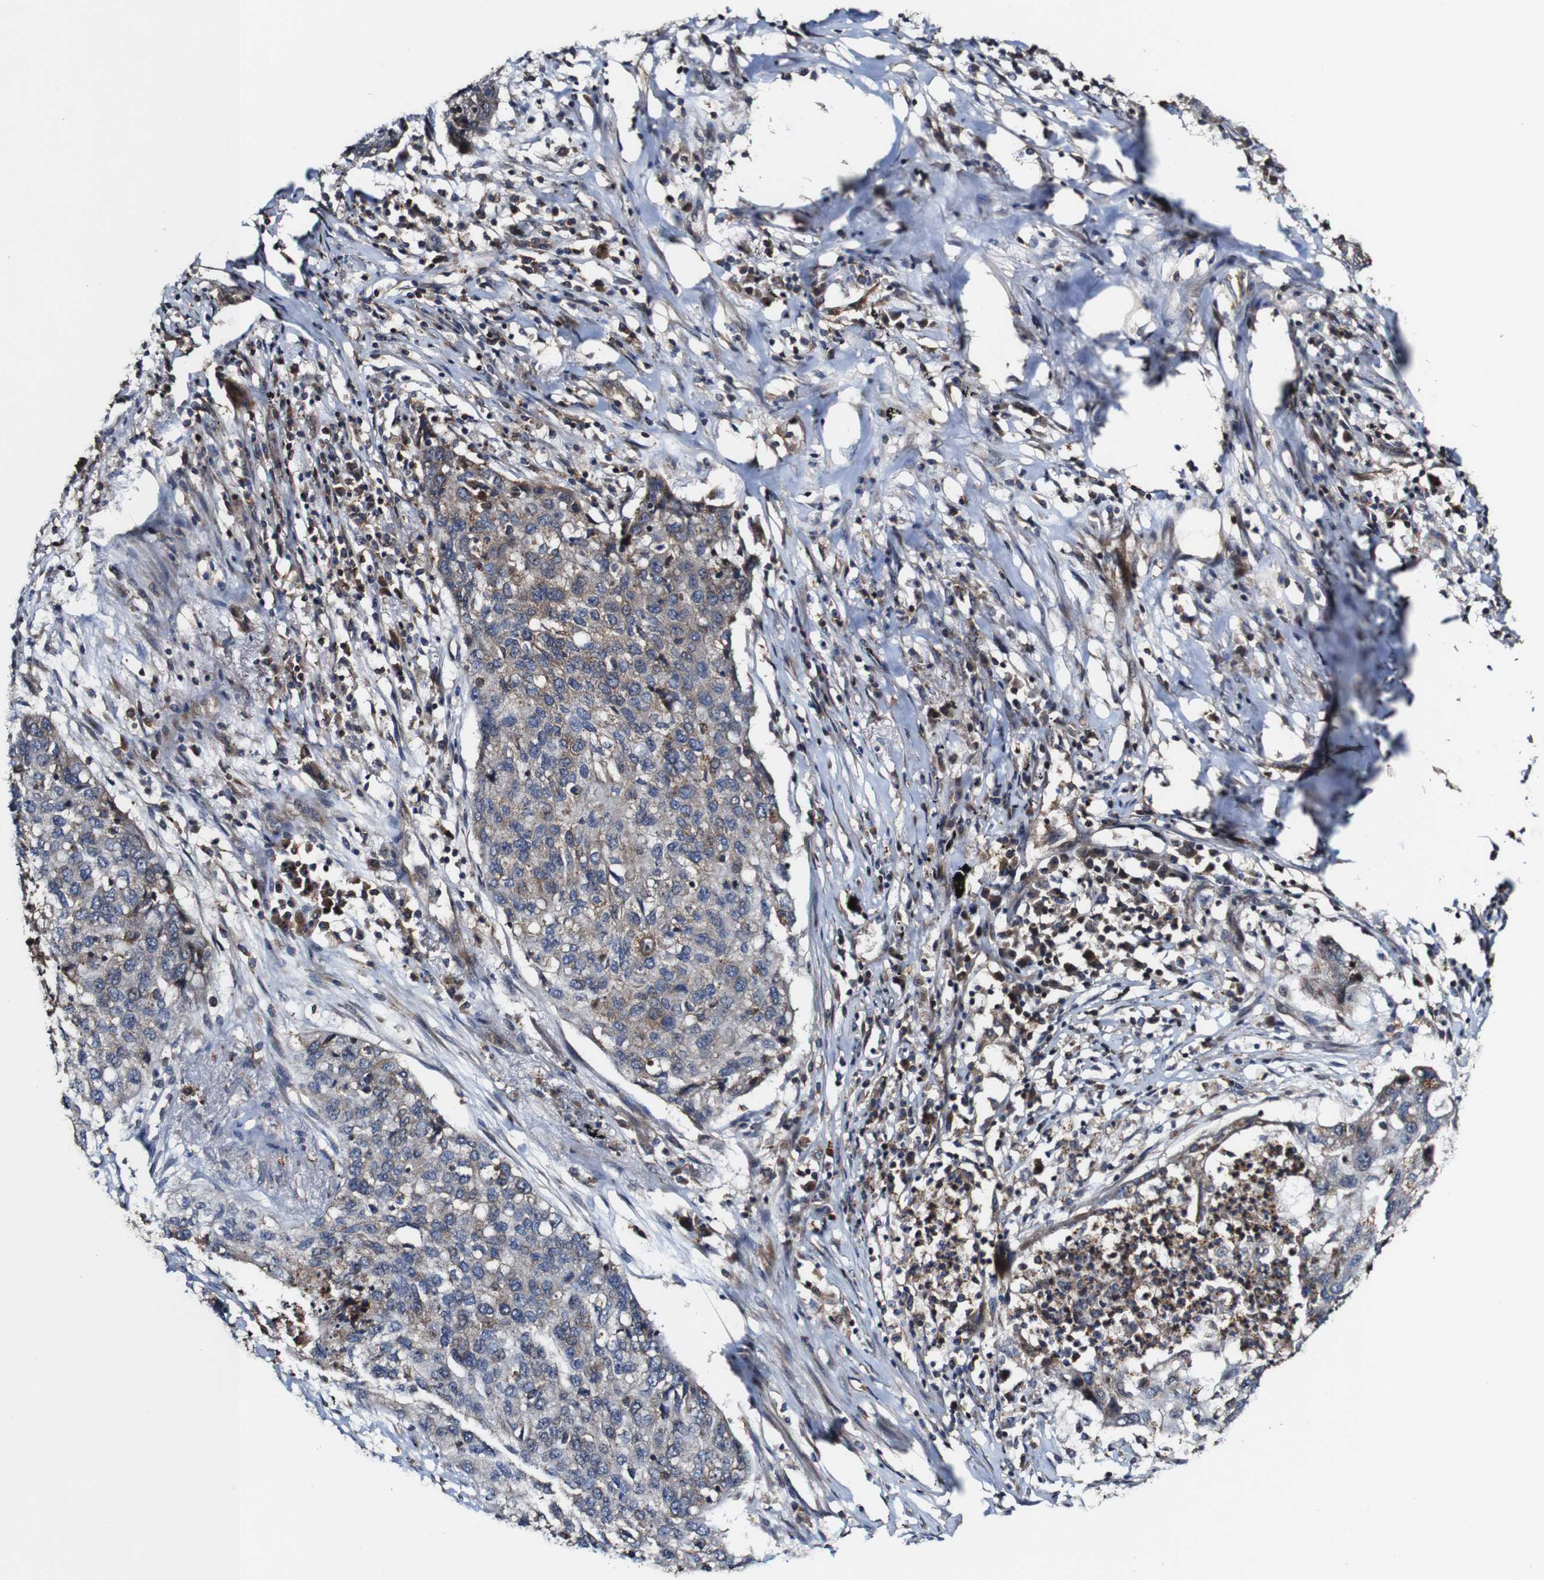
{"staining": {"intensity": "weak", "quantity": "<25%", "location": "cytoplasmic/membranous"}, "tissue": "lung cancer", "cell_type": "Tumor cells", "image_type": "cancer", "snomed": [{"axis": "morphology", "description": "Squamous cell carcinoma, NOS"}, {"axis": "topography", "description": "Lung"}], "caption": "Tumor cells are negative for brown protein staining in lung cancer. The staining is performed using DAB brown chromogen with nuclei counter-stained in using hematoxylin.", "gene": "TNIK", "patient": {"sex": "female", "age": 63}}